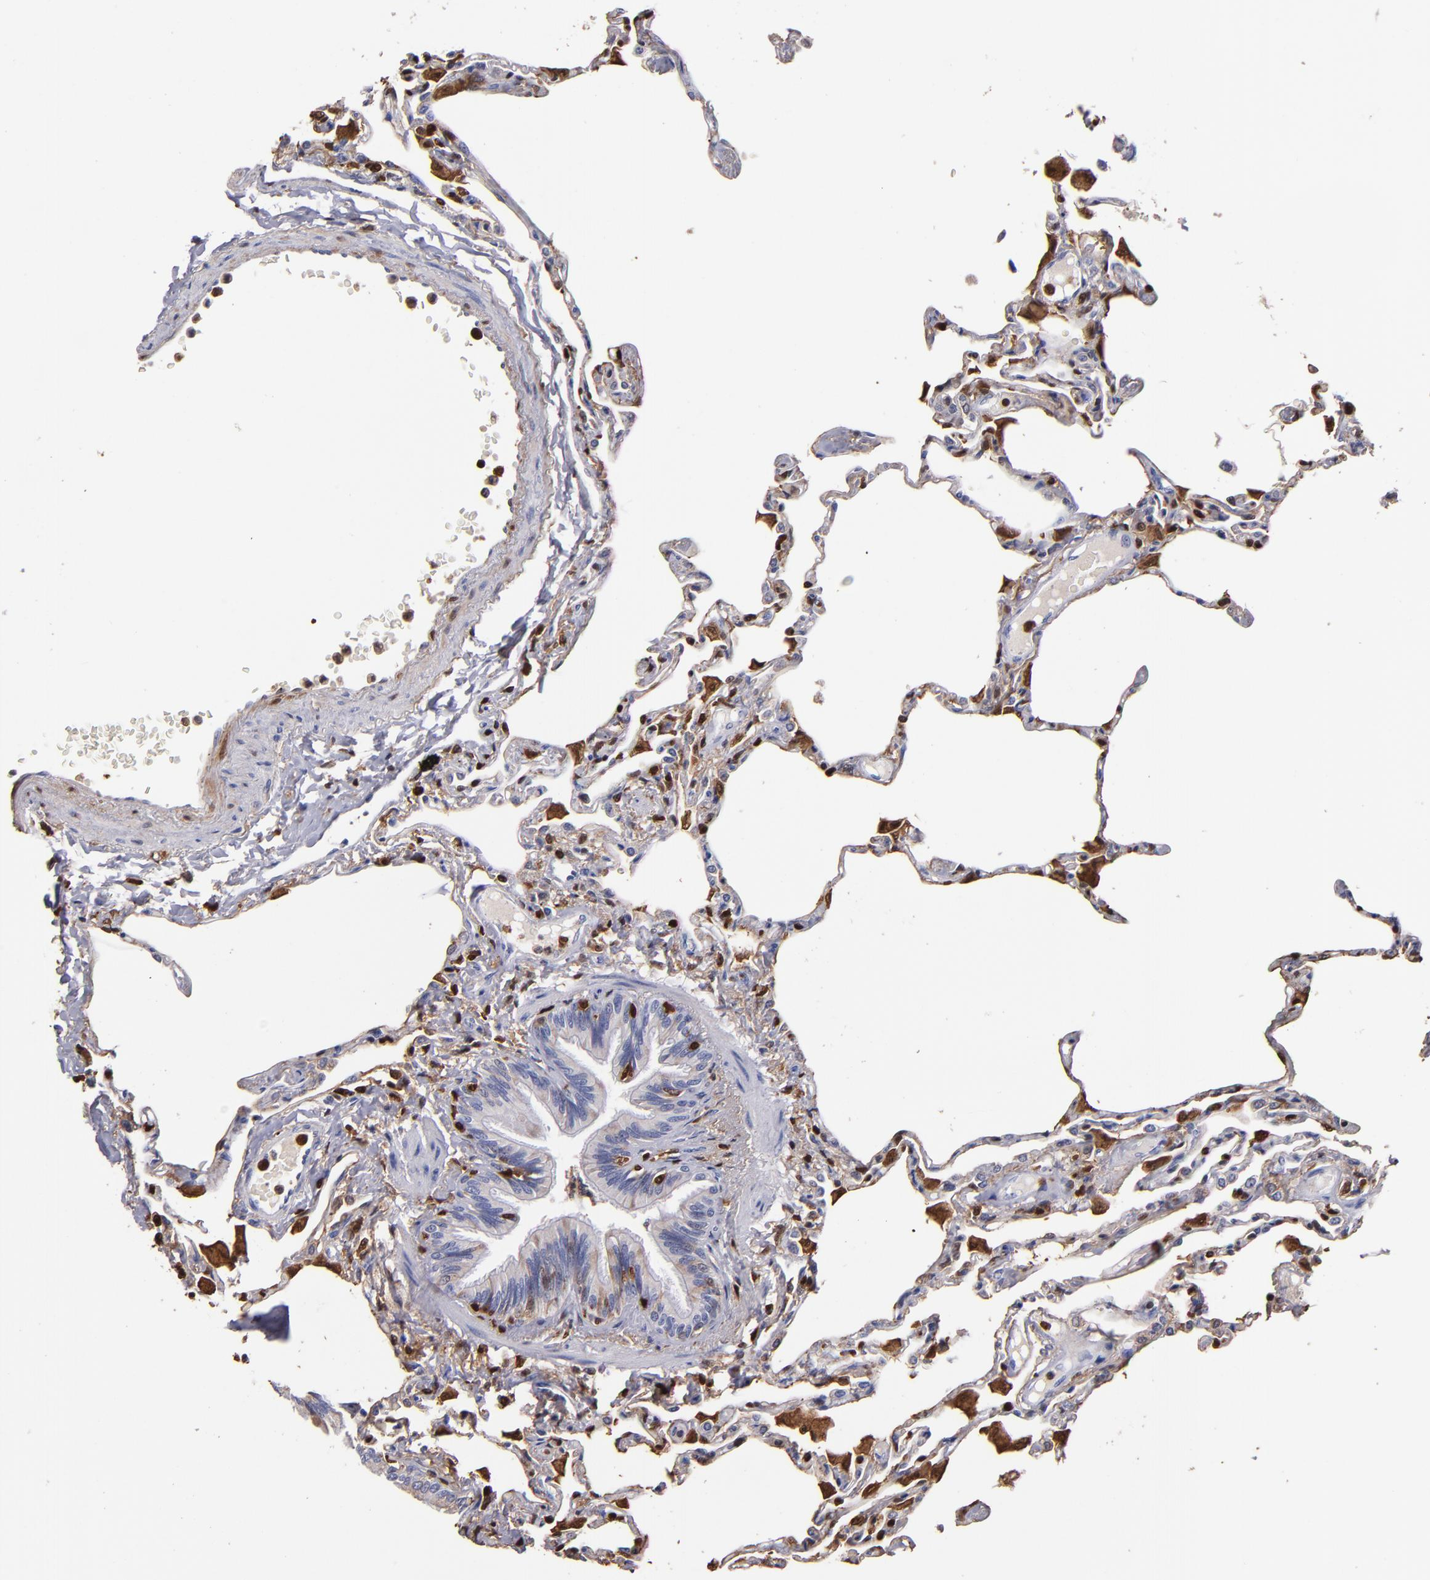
{"staining": {"intensity": "strong", "quantity": "<25%", "location": "nuclear"}, "tissue": "lung", "cell_type": "Alveolar cells", "image_type": "normal", "snomed": [{"axis": "morphology", "description": "Normal tissue, NOS"}, {"axis": "topography", "description": "Lung"}], "caption": "Lung stained with DAB (3,3'-diaminobenzidine) immunohistochemistry reveals medium levels of strong nuclear expression in approximately <25% of alveolar cells.", "gene": "S100A4", "patient": {"sex": "female", "age": 49}}